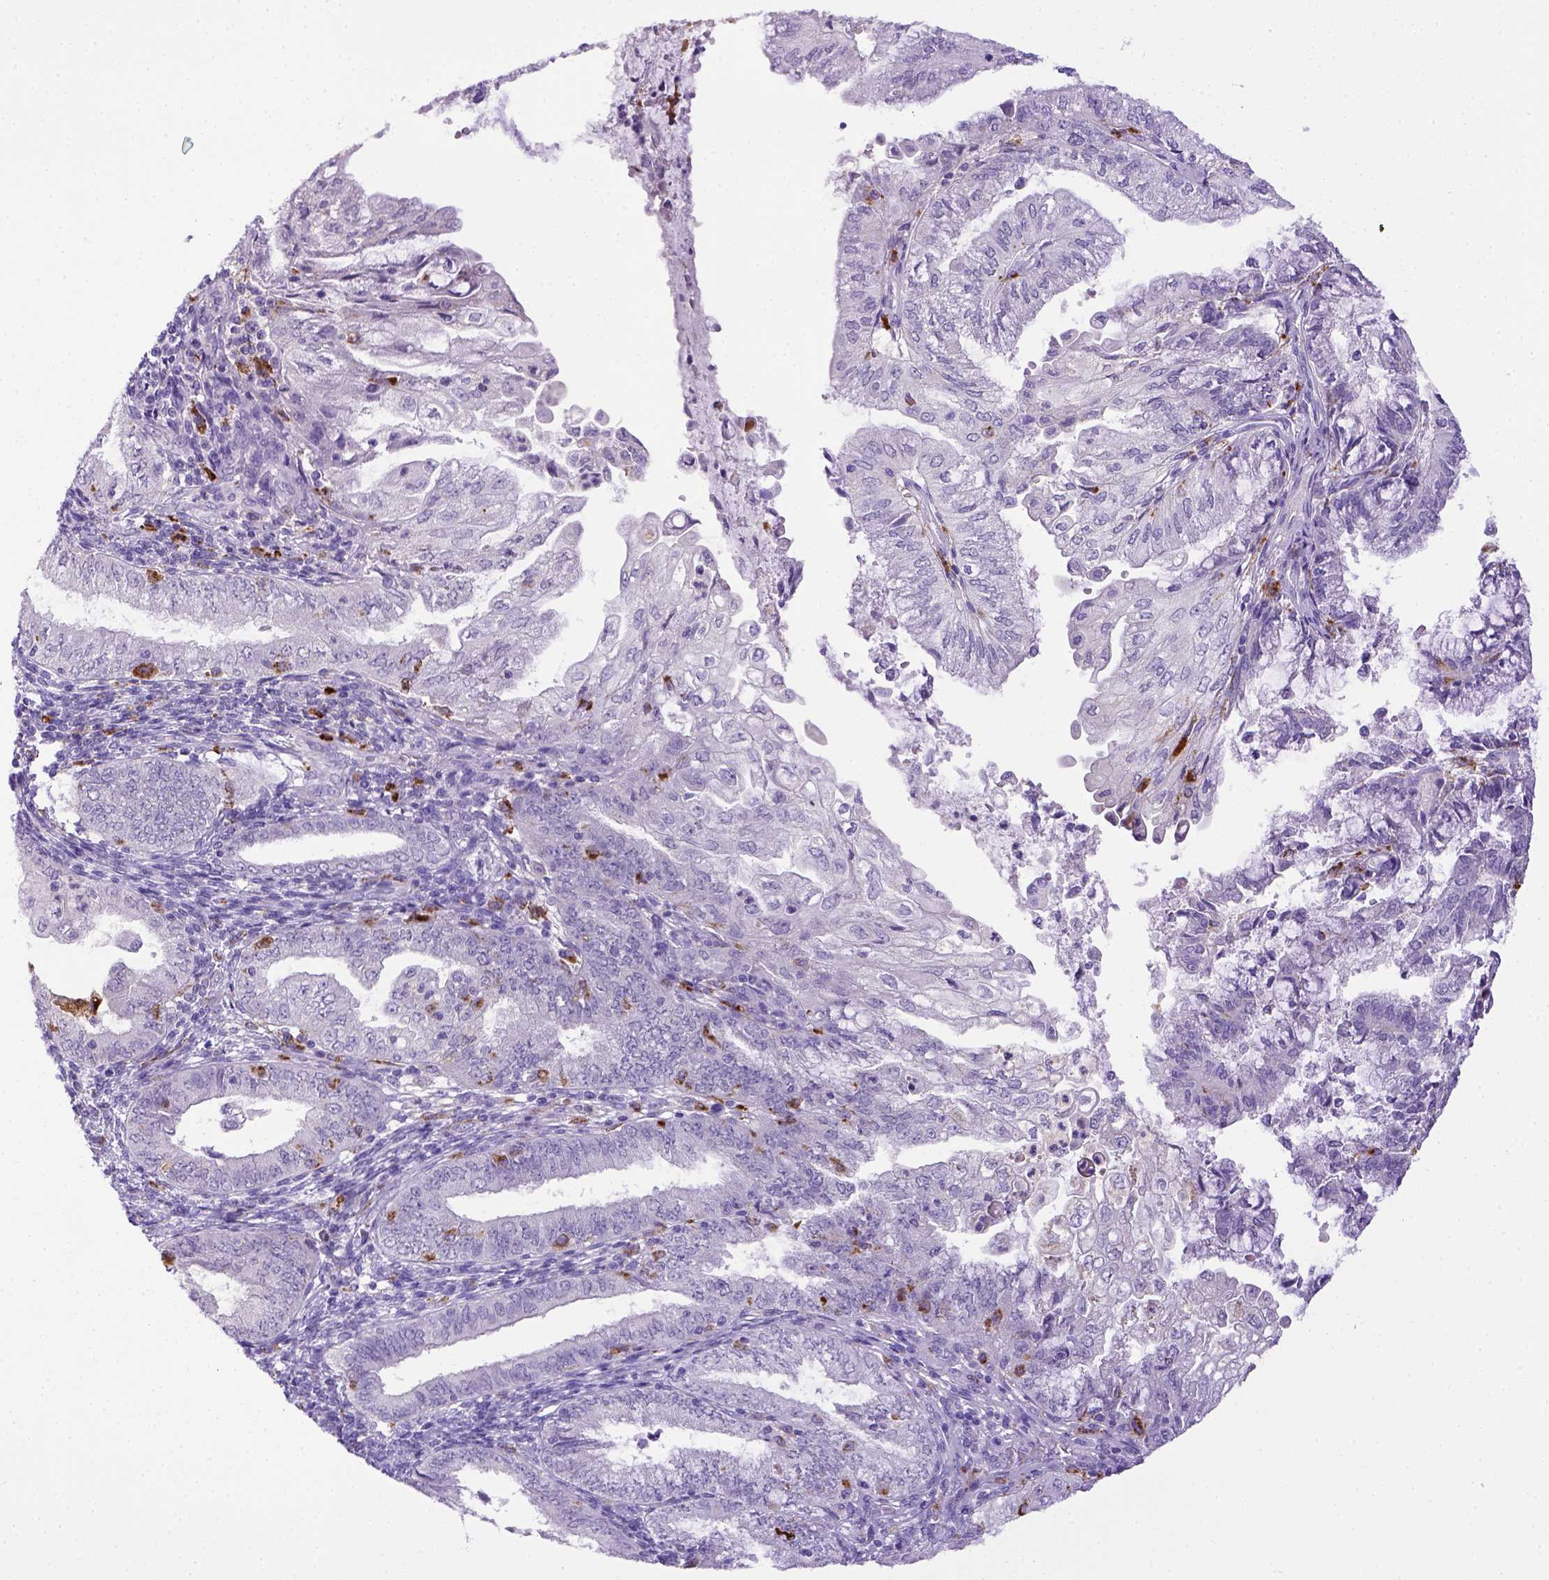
{"staining": {"intensity": "negative", "quantity": "none", "location": "none"}, "tissue": "endometrial cancer", "cell_type": "Tumor cells", "image_type": "cancer", "snomed": [{"axis": "morphology", "description": "Adenocarcinoma, NOS"}, {"axis": "topography", "description": "Endometrium"}], "caption": "Tumor cells are negative for brown protein staining in endometrial cancer.", "gene": "CD68", "patient": {"sex": "female", "age": 55}}